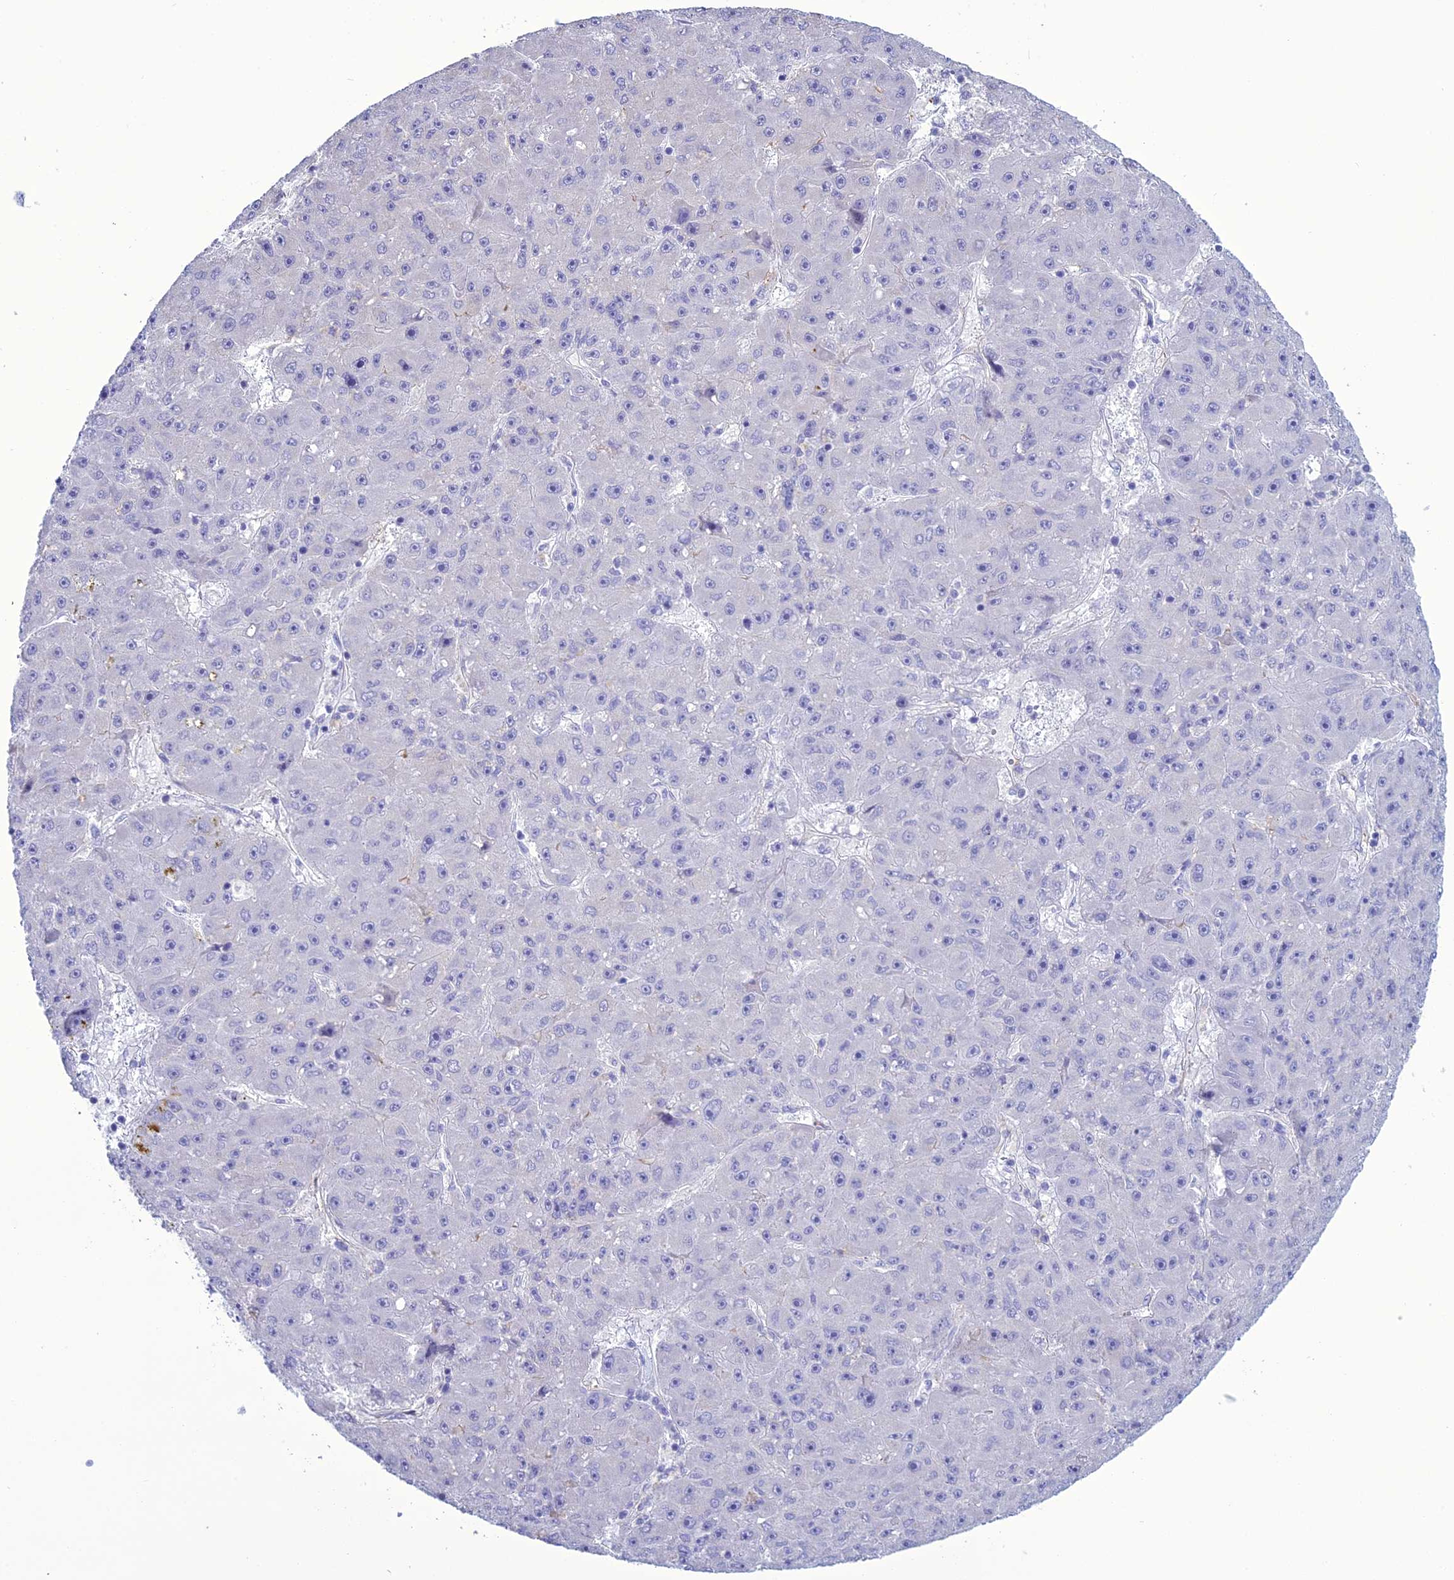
{"staining": {"intensity": "negative", "quantity": "none", "location": "none"}, "tissue": "liver cancer", "cell_type": "Tumor cells", "image_type": "cancer", "snomed": [{"axis": "morphology", "description": "Carcinoma, Hepatocellular, NOS"}, {"axis": "topography", "description": "Liver"}], "caption": "IHC of liver hepatocellular carcinoma shows no positivity in tumor cells.", "gene": "ACE", "patient": {"sex": "male", "age": 67}}